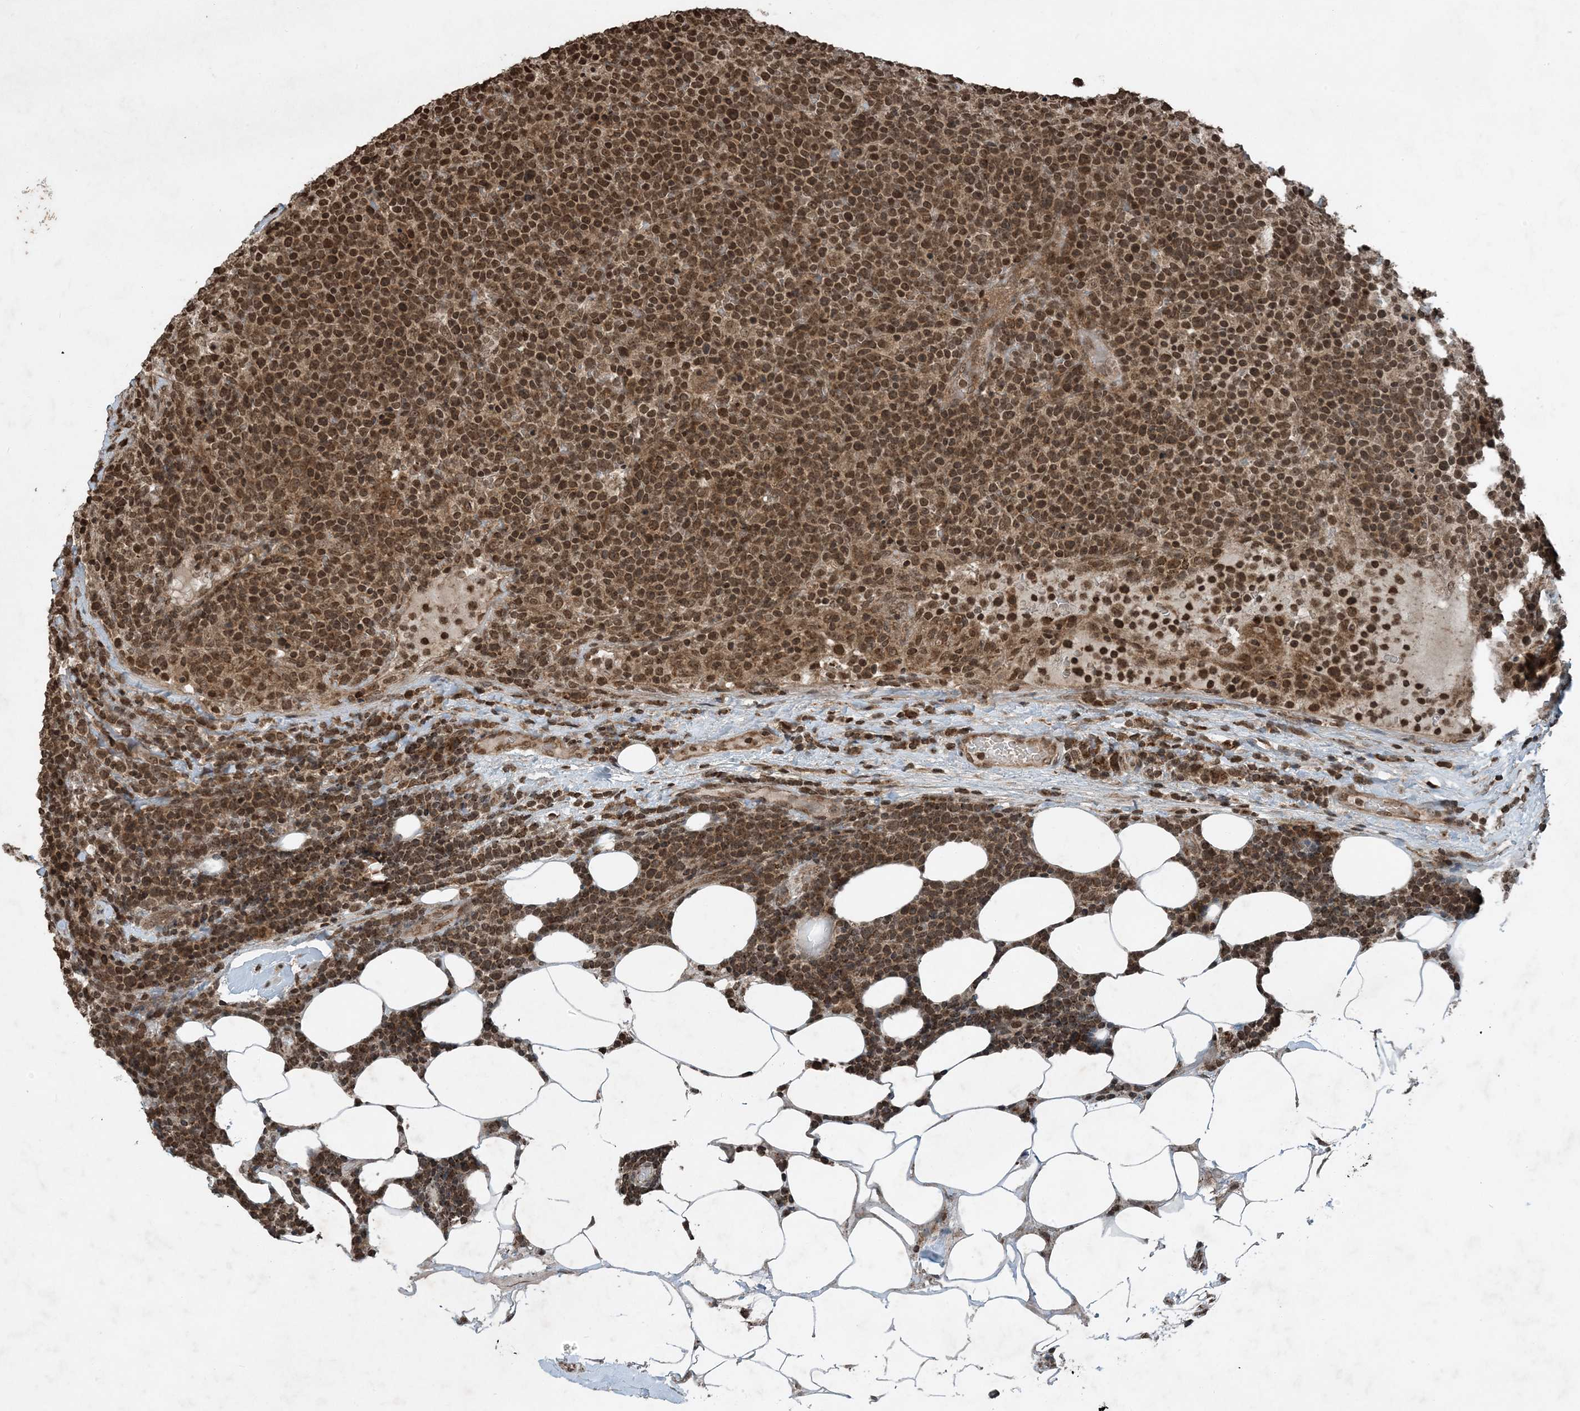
{"staining": {"intensity": "moderate", "quantity": ">75%", "location": "nuclear"}, "tissue": "lymphoma", "cell_type": "Tumor cells", "image_type": "cancer", "snomed": [{"axis": "morphology", "description": "Malignant lymphoma, non-Hodgkin's type, High grade"}, {"axis": "topography", "description": "Lymph node"}], "caption": "Lymphoma stained with a brown dye exhibits moderate nuclear positive expression in about >75% of tumor cells.", "gene": "ZFAND2B", "patient": {"sex": "male", "age": 61}}